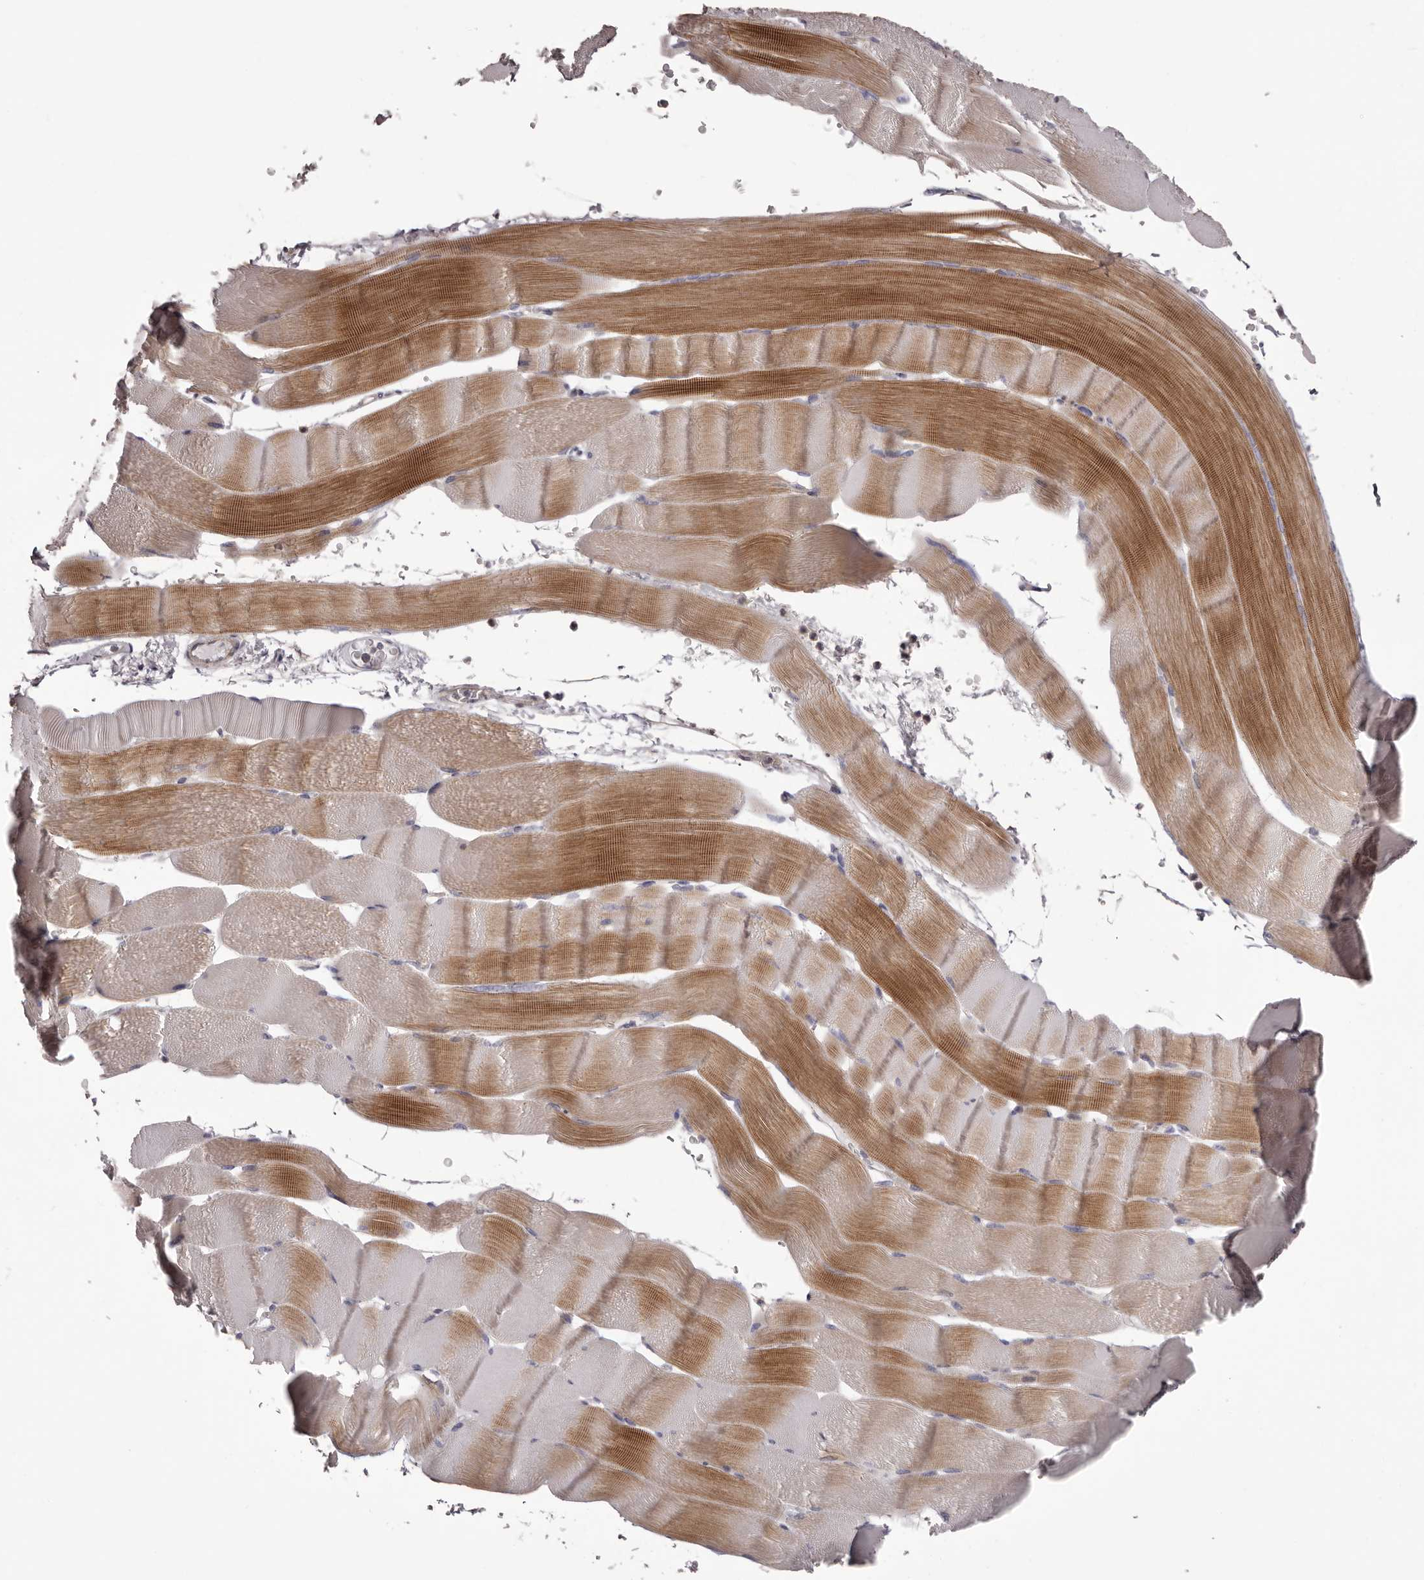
{"staining": {"intensity": "moderate", "quantity": "25%-75%", "location": "cytoplasmic/membranous"}, "tissue": "skeletal muscle", "cell_type": "Myocytes", "image_type": "normal", "snomed": [{"axis": "morphology", "description": "Normal tissue, NOS"}, {"axis": "topography", "description": "Skeletal muscle"}], "caption": "DAB immunohistochemical staining of benign skeletal muscle displays moderate cytoplasmic/membranous protein staining in approximately 25%-75% of myocytes.", "gene": "PEG10", "patient": {"sex": "male", "age": 62}}